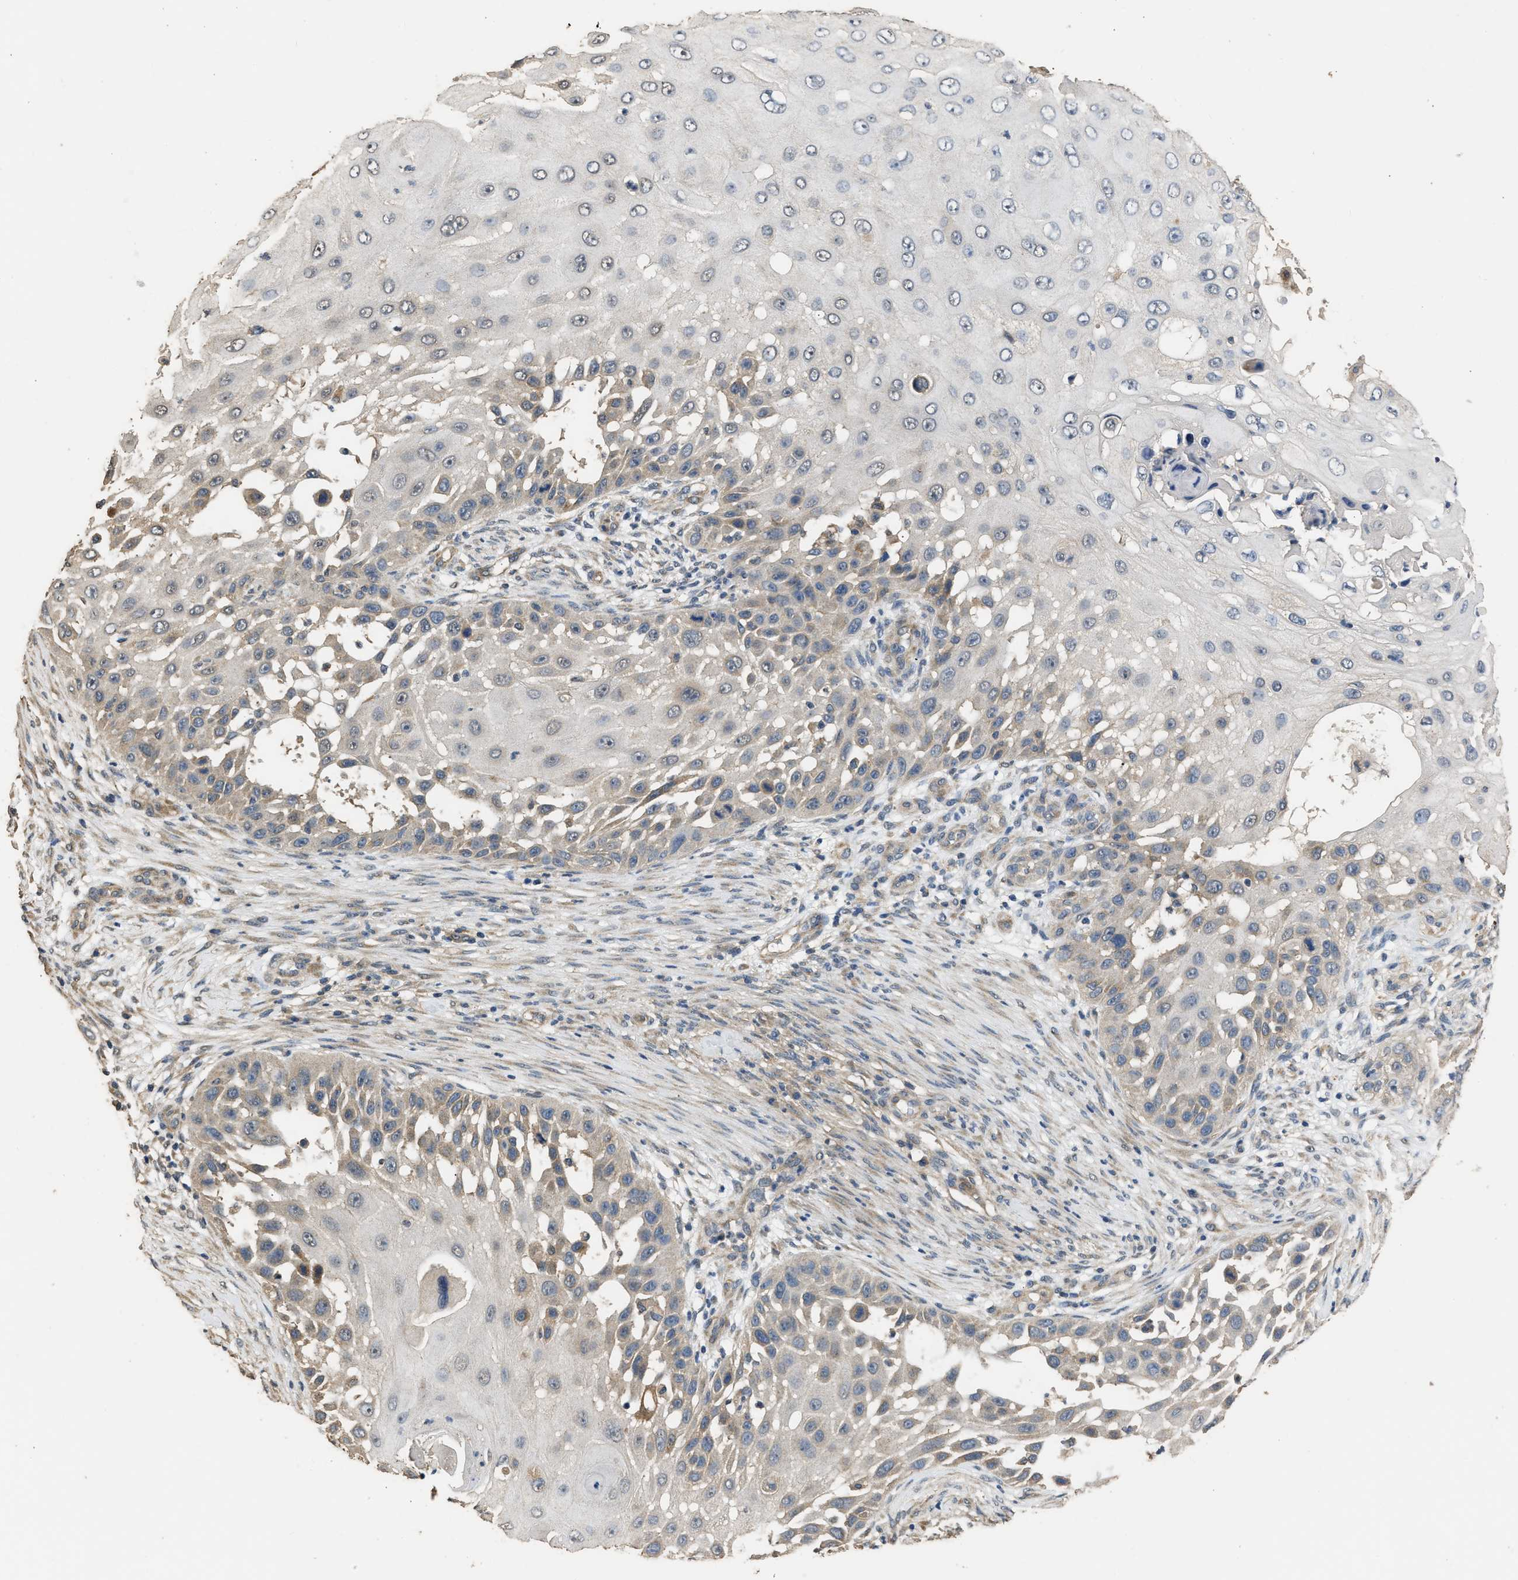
{"staining": {"intensity": "weak", "quantity": "<25%", "location": "cytoplasmic/membranous"}, "tissue": "skin cancer", "cell_type": "Tumor cells", "image_type": "cancer", "snomed": [{"axis": "morphology", "description": "Squamous cell carcinoma, NOS"}, {"axis": "topography", "description": "Skin"}], "caption": "Immunohistochemical staining of human skin cancer exhibits no significant positivity in tumor cells.", "gene": "SPINT2", "patient": {"sex": "female", "age": 44}}